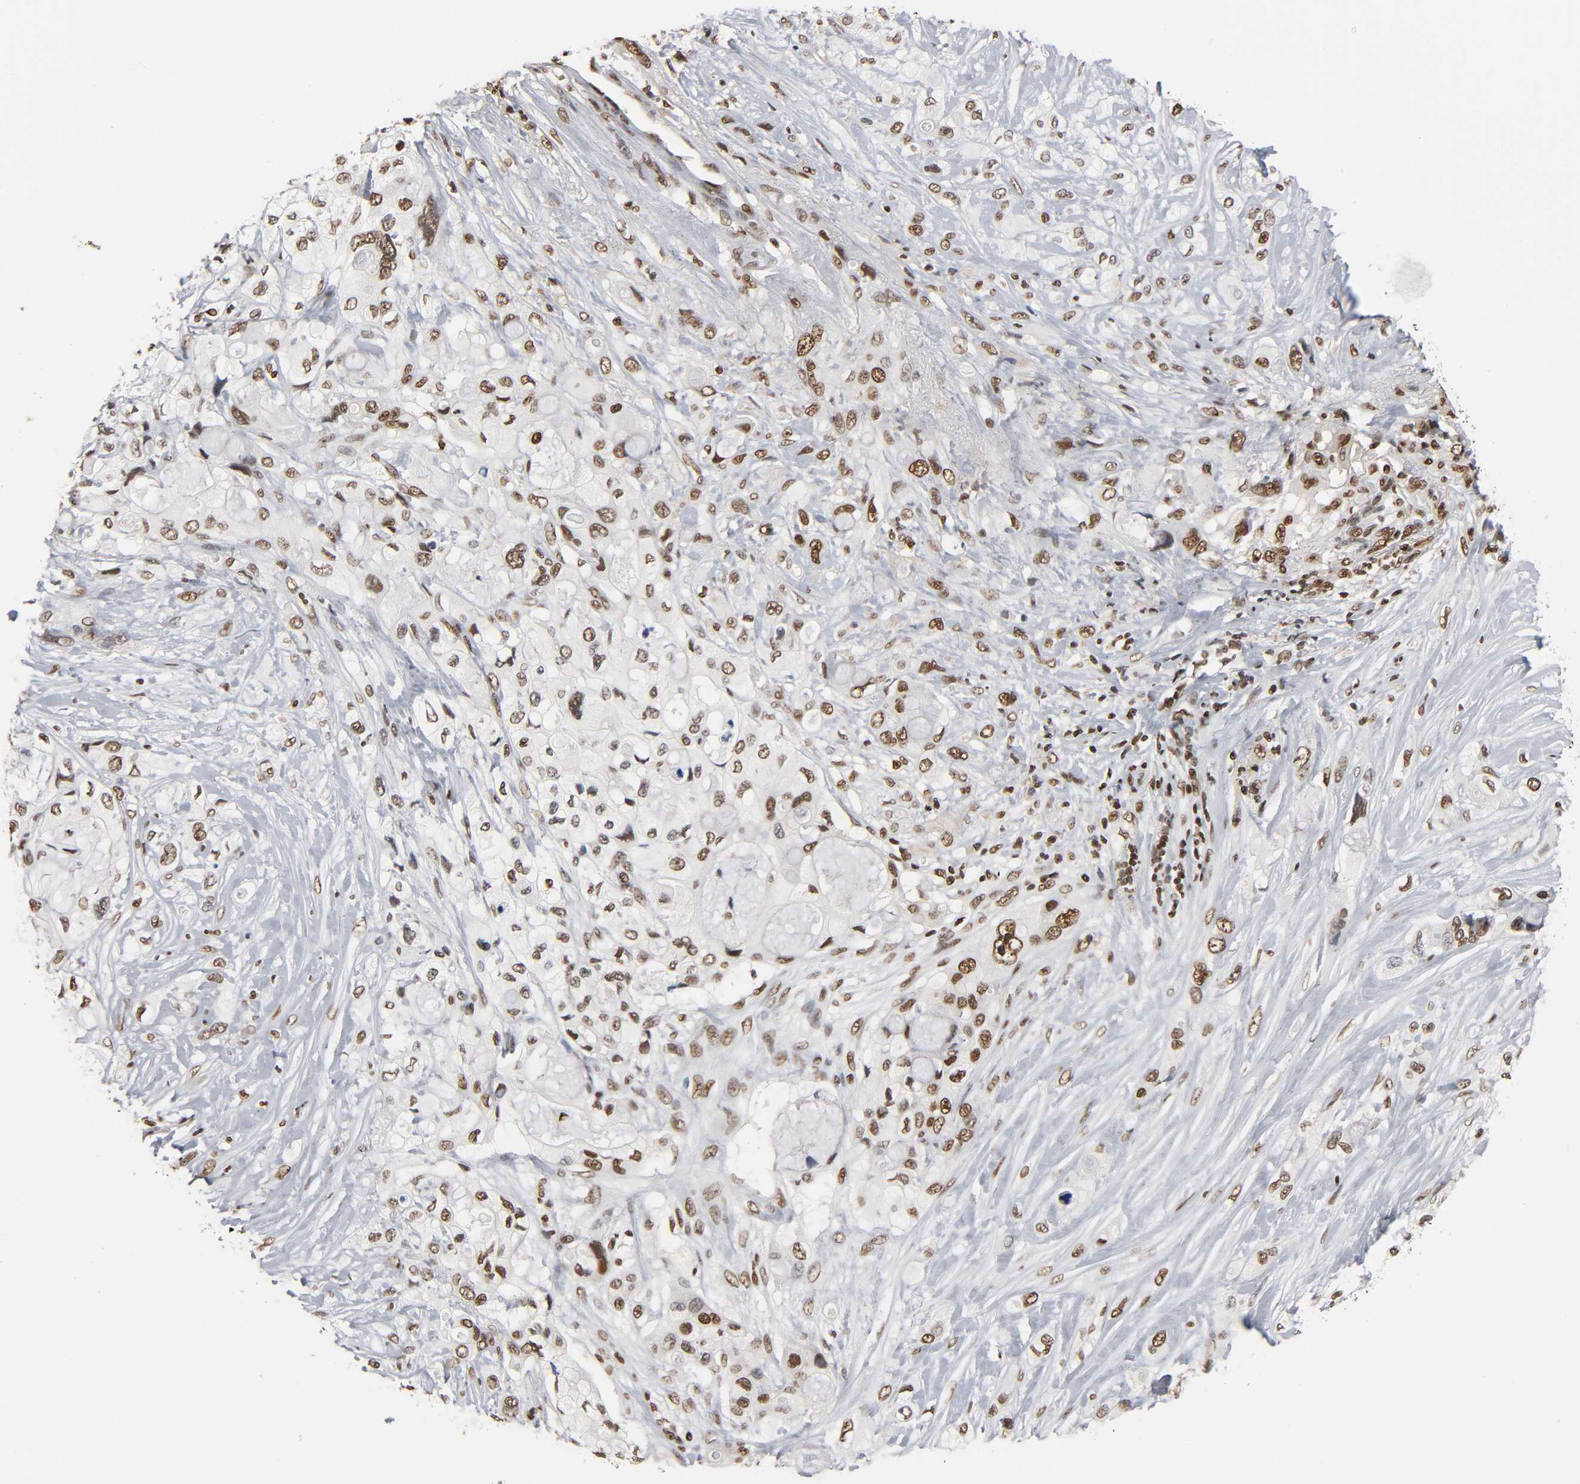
{"staining": {"intensity": "strong", "quantity": ">75%", "location": "nuclear"}, "tissue": "pancreatic cancer", "cell_type": "Tumor cells", "image_type": "cancer", "snomed": [{"axis": "morphology", "description": "Adenocarcinoma, NOS"}, {"axis": "topography", "description": "Pancreas"}], "caption": "Adenocarcinoma (pancreatic) tissue displays strong nuclear staining in about >75% of tumor cells (IHC, brightfield microscopy, high magnification).", "gene": "ILKAP", "patient": {"sex": "female", "age": 59}}